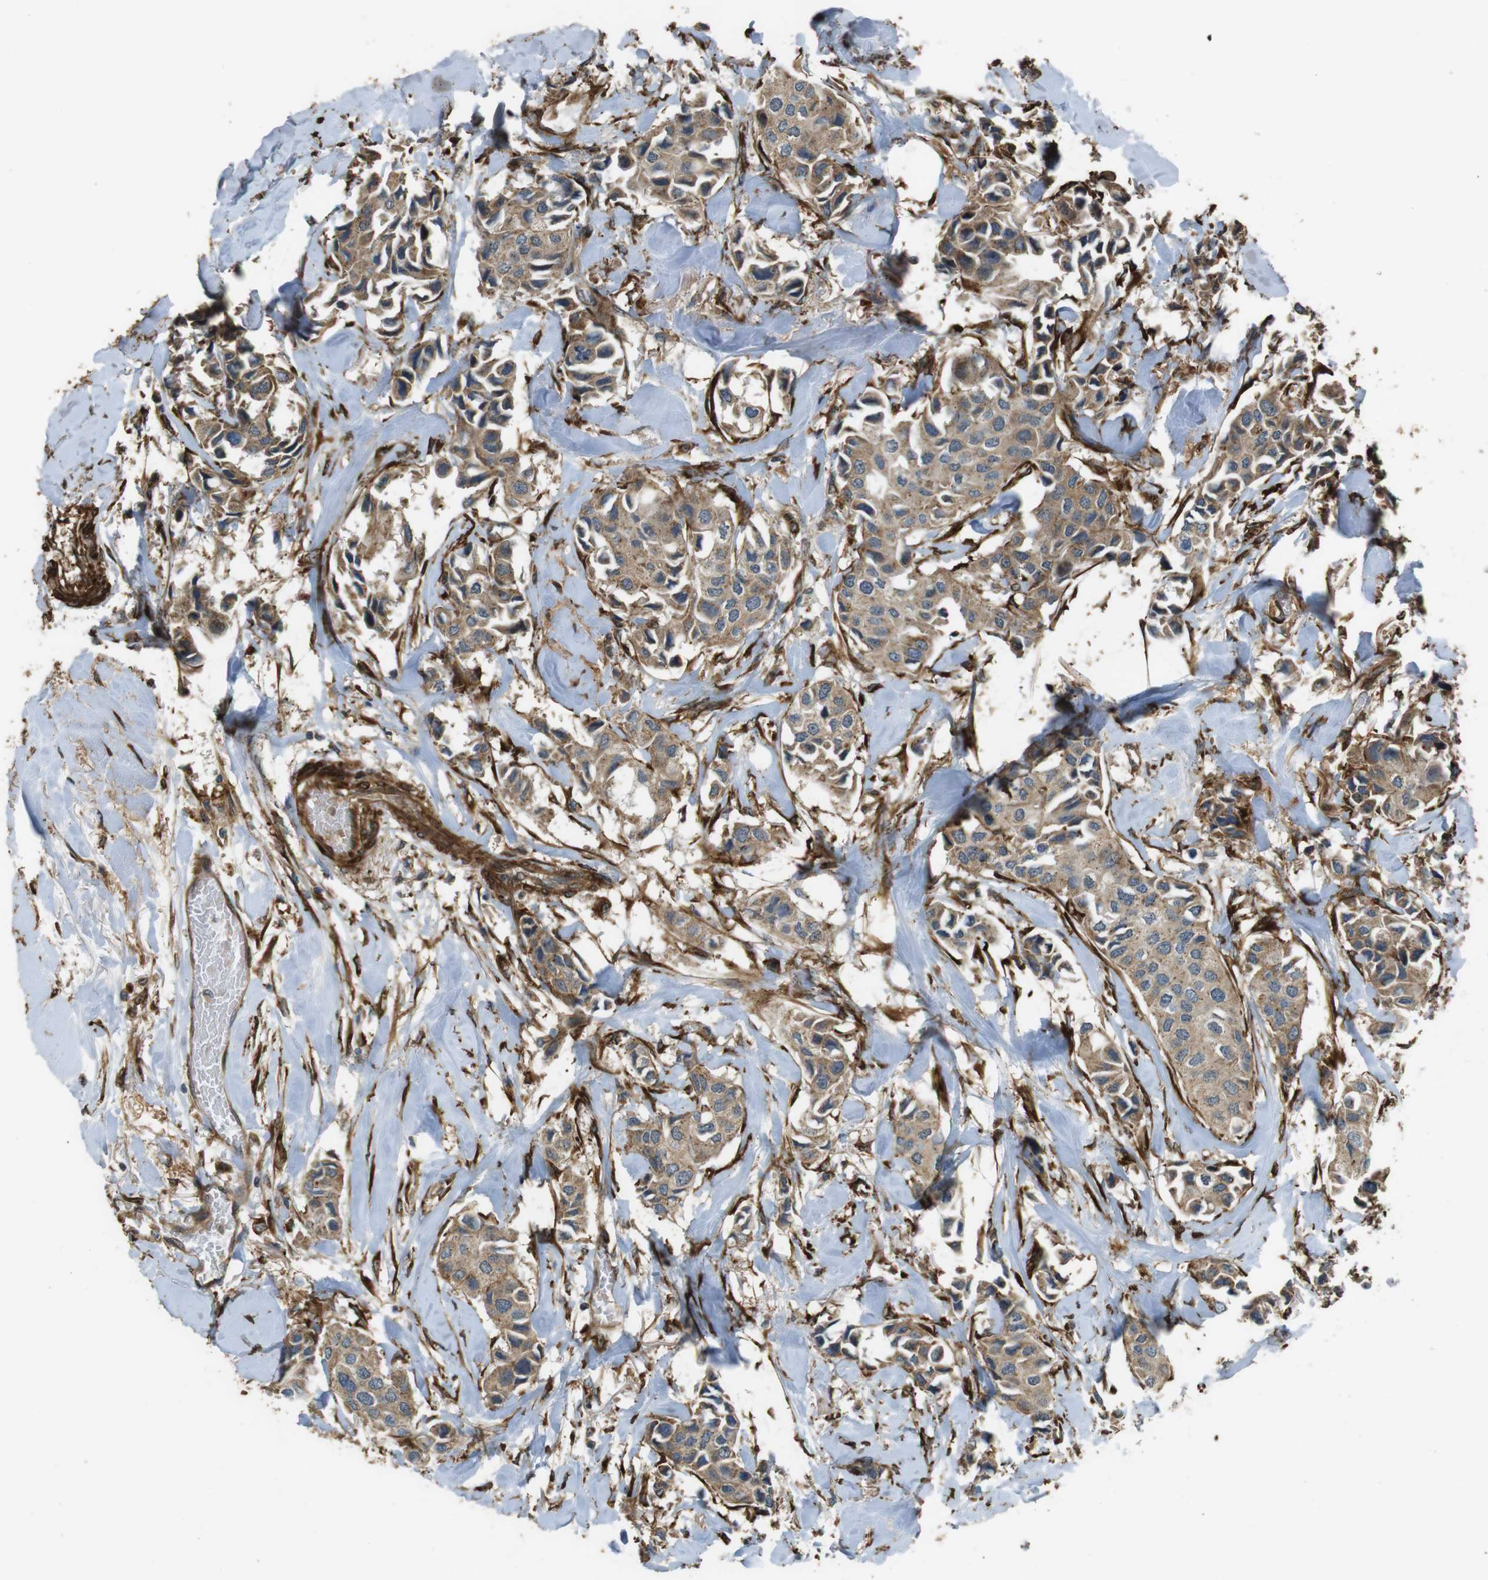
{"staining": {"intensity": "moderate", "quantity": ">75%", "location": "cytoplasmic/membranous"}, "tissue": "breast cancer", "cell_type": "Tumor cells", "image_type": "cancer", "snomed": [{"axis": "morphology", "description": "Duct carcinoma"}, {"axis": "topography", "description": "Breast"}], "caption": "Protein expression analysis of intraductal carcinoma (breast) exhibits moderate cytoplasmic/membranous expression in approximately >75% of tumor cells. (DAB IHC with brightfield microscopy, high magnification).", "gene": "MSRB3", "patient": {"sex": "female", "age": 80}}